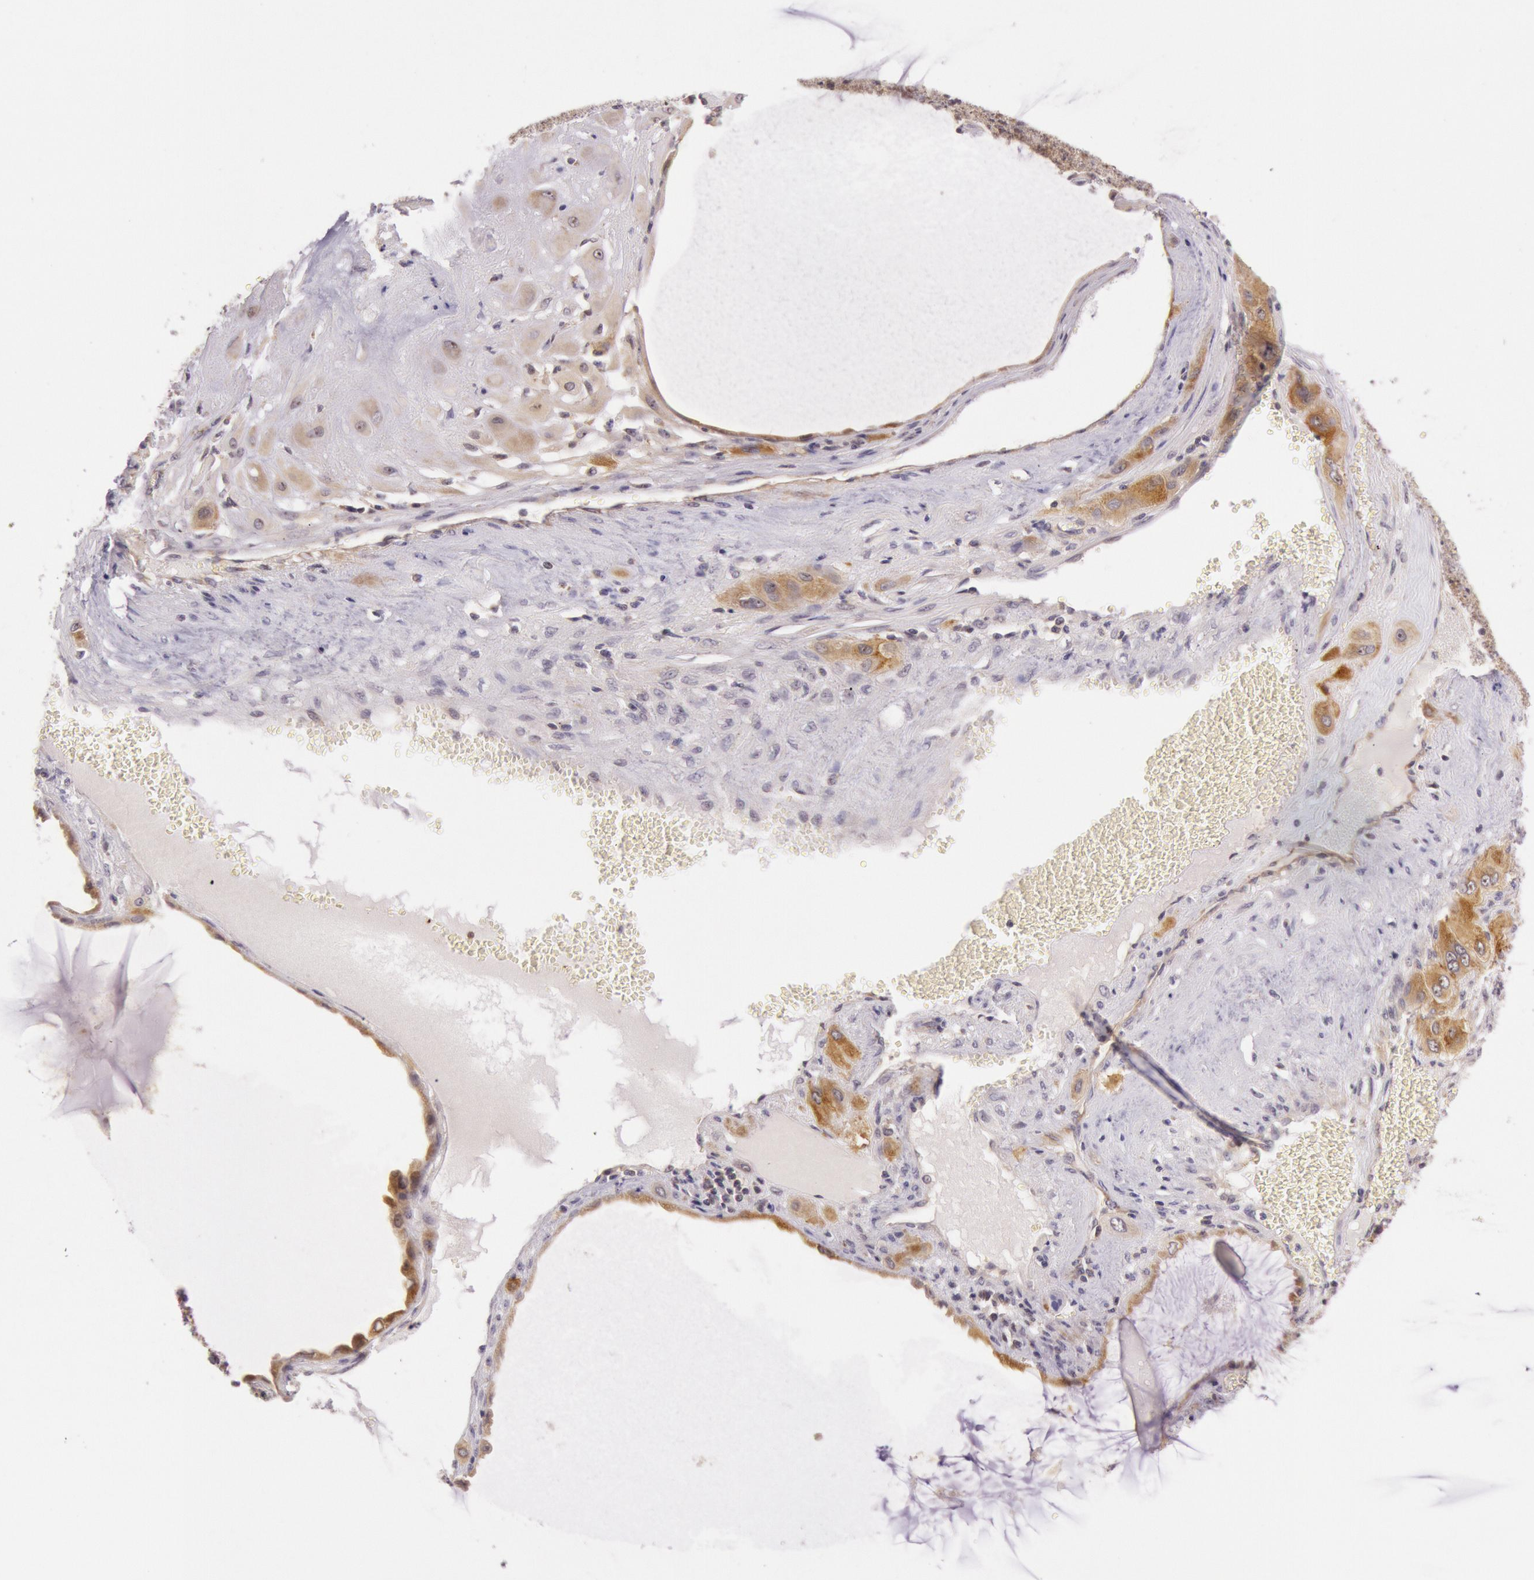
{"staining": {"intensity": "moderate", "quantity": ">75%", "location": "cytoplasmic/membranous"}, "tissue": "cervical cancer", "cell_type": "Tumor cells", "image_type": "cancer", "snomed": [{"axis": "morphology", "description": "Squamous cell carcinoma, NOS"}, {"axis": "topography", "description": "Cervix"}], "caption": "Moderate cytoplasmic/membranous protein staining is present in about >75% of tumor cells in cervical squamous cell carcinoma.", "gene": "CDK16", "patient": {"sex": "female", "age": 34}}